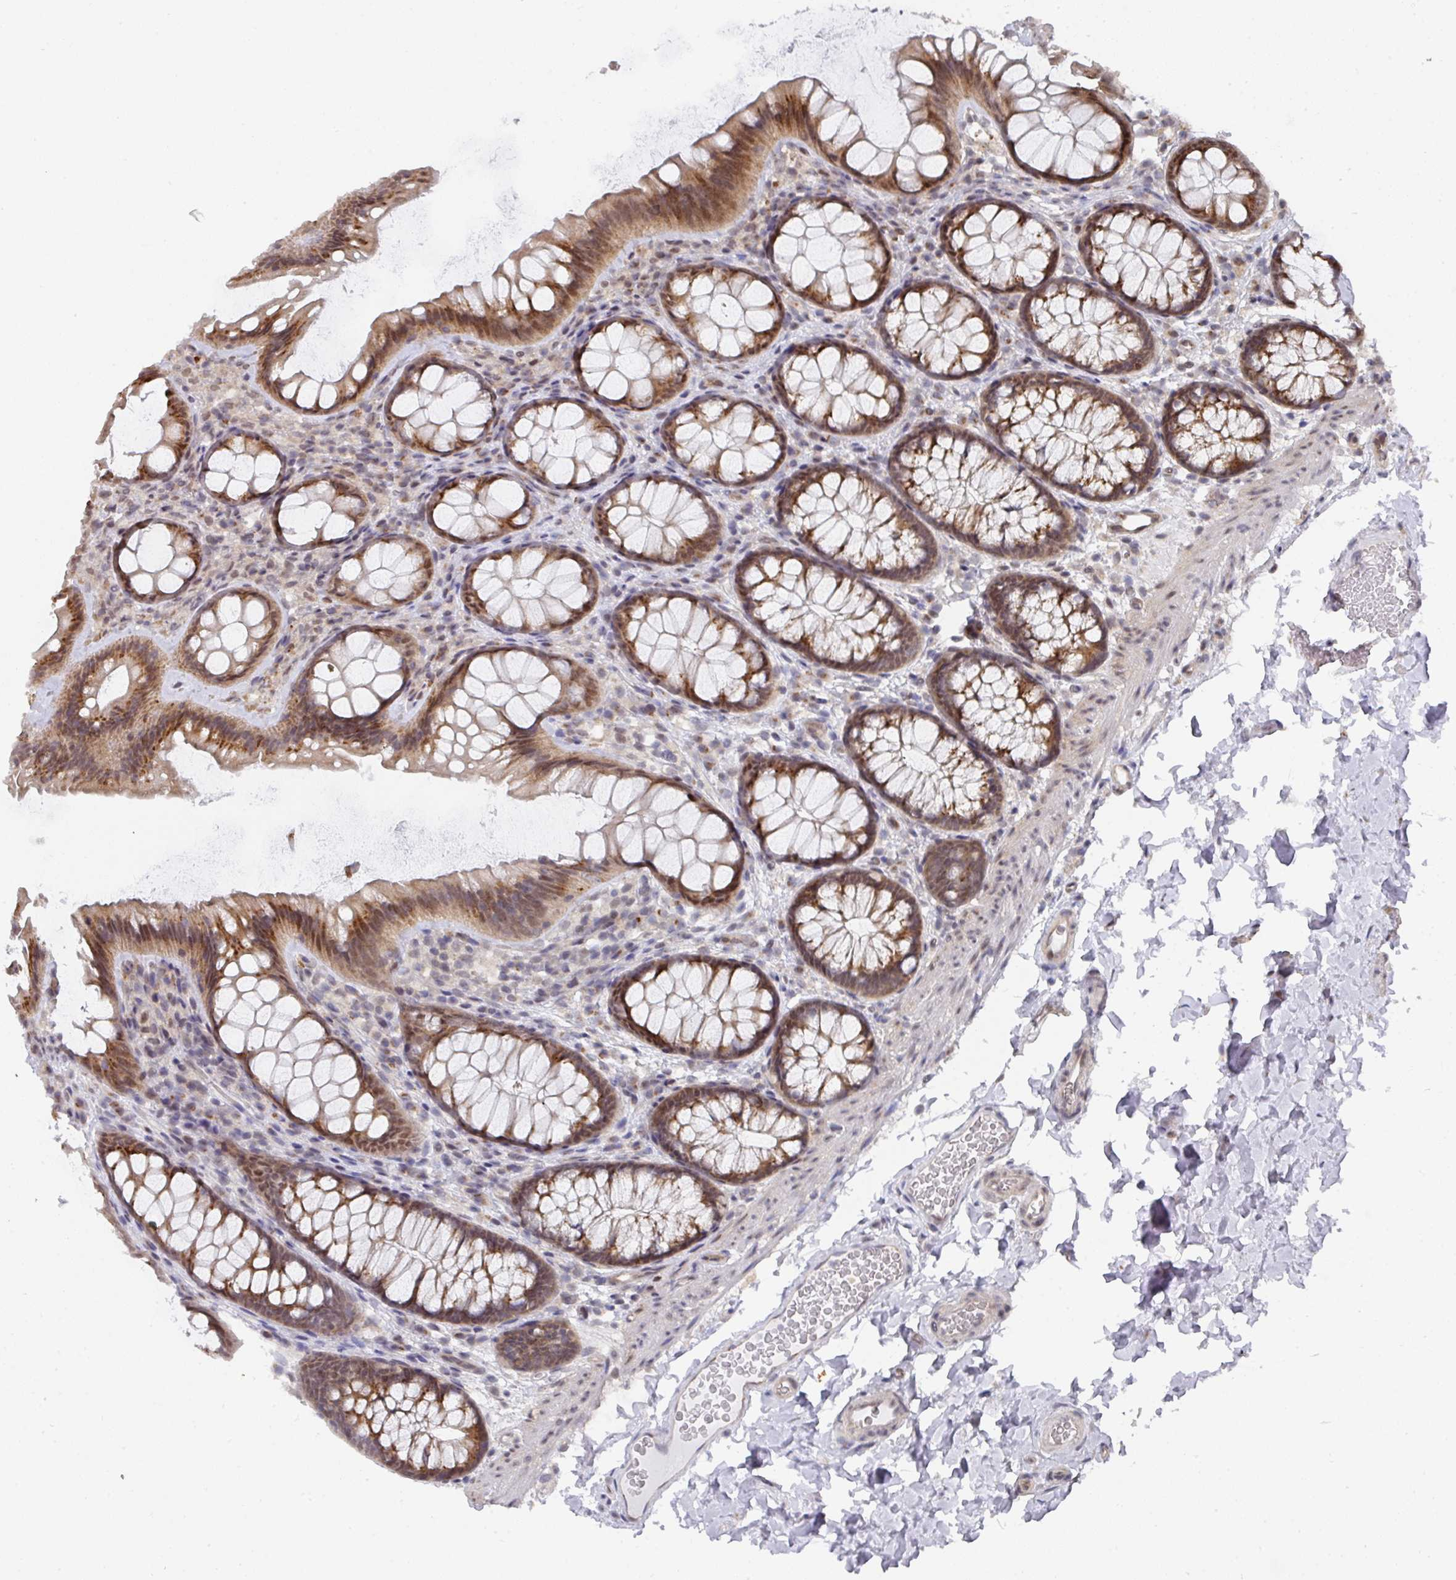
{"staining": {"intensity": "negative", "quantity": "none", "location": "none"}, "tissue": "colon", "cell_type": "Endothelial cells", "image_type": "normal", "snomed": [{"axis": "morphology", "description": "Normal tissue, NOS"}, {"axis": "topography", "description": "Colon"}], "caption": "Immunohistochemical staining of benign human colon demonstrates no significant expression in endothelial cells. (Stains: DAB immunohistochemistry with hematoxylin counter stain, Microscopy: brightfield microscopy at high magnification).", "gene": "C18orf25", "patient": {"sex": "male", "age": 46}}